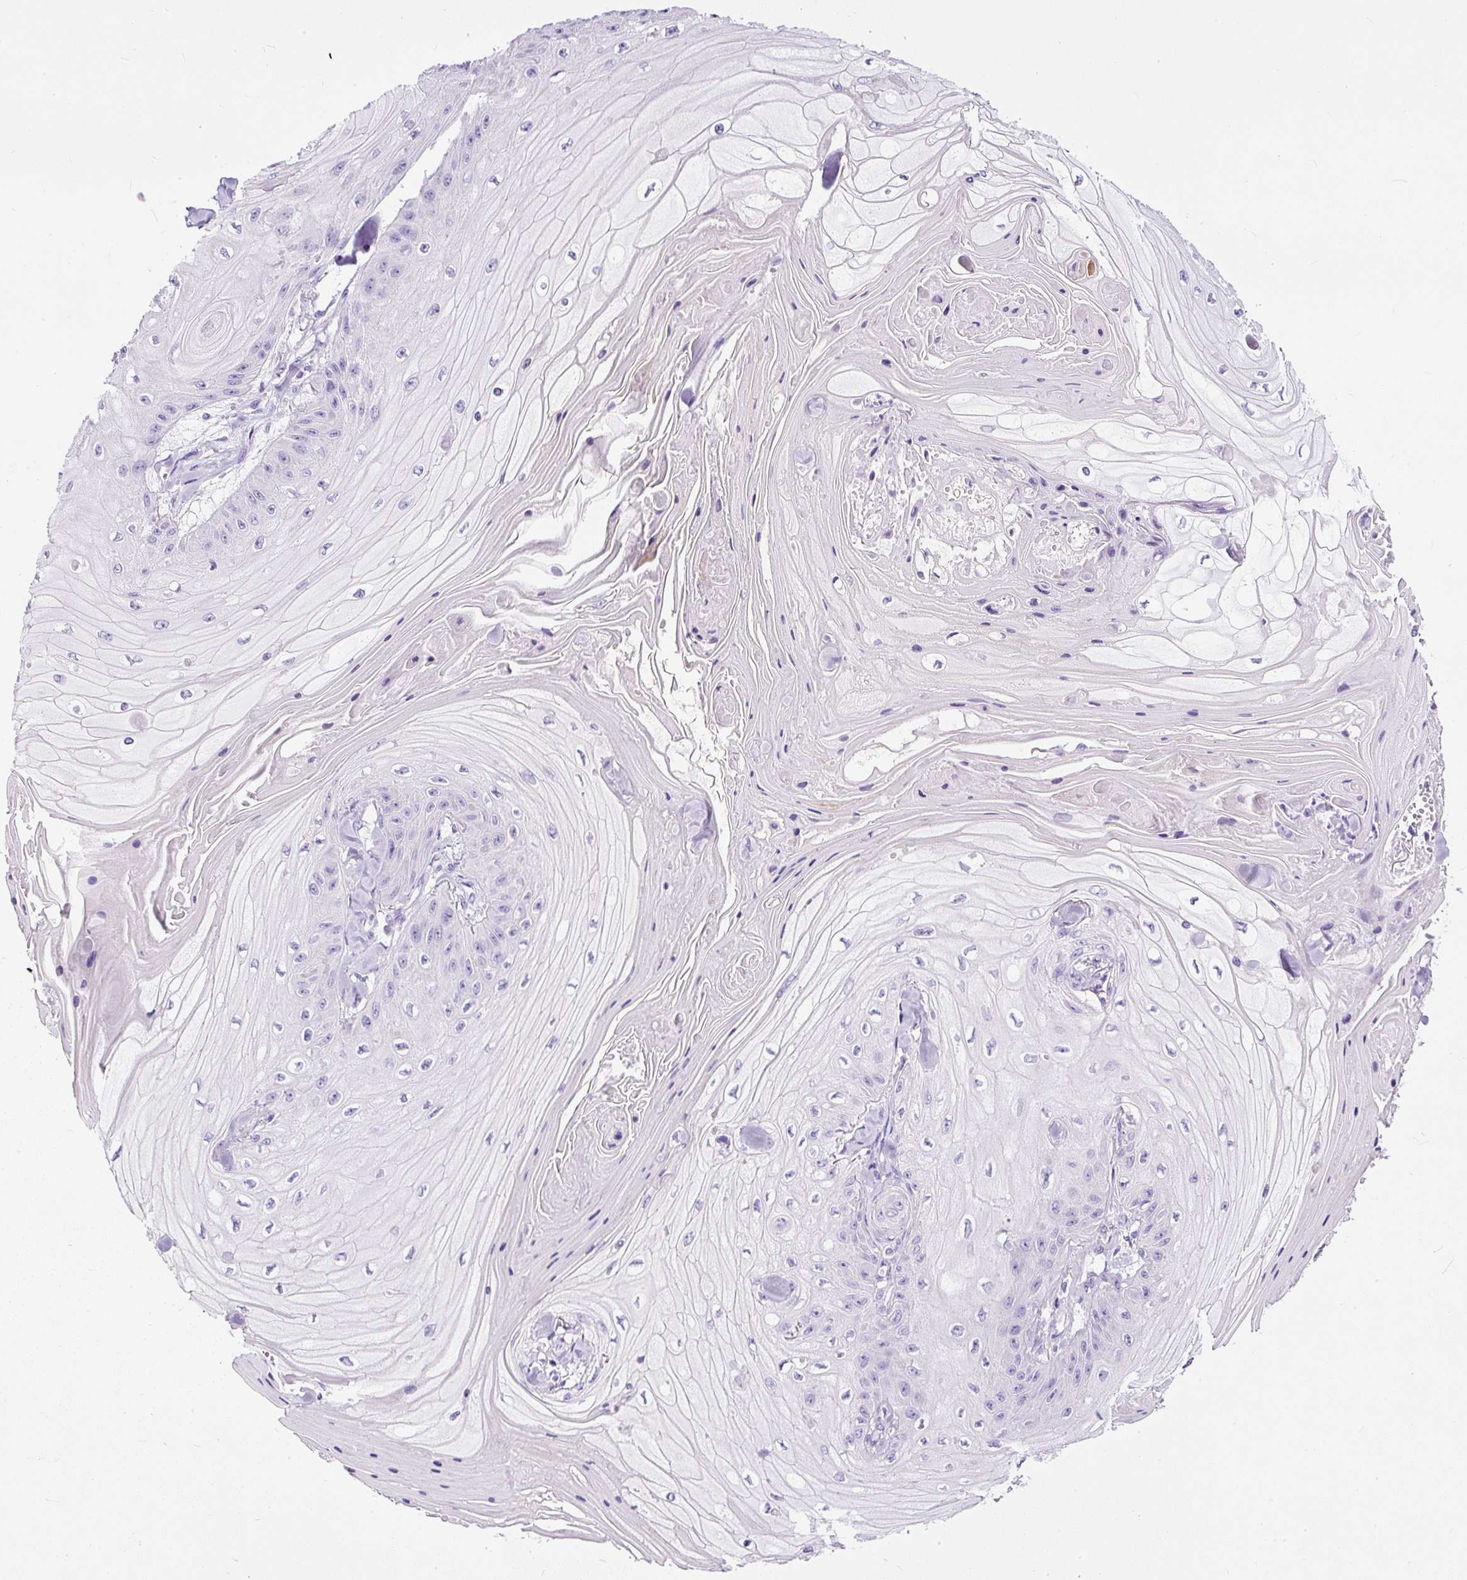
{"staining": {"intensity": "negative", "quantity": "none", "location": "none"}, "tissue": "skin cancer", "cell_type": "Tumor cells", "image_type": "cancer", "snomed": [{"axis": "morphology", "description": "Squamous cell carcinoma, NOS"}, {"axis": "topography", "description": "Skin"}], "caption": "Tumor cells are negative for brown protein staining in skin cancer.", "gene": "STOX2", "patient": {"sex": "male", "age": 74}}